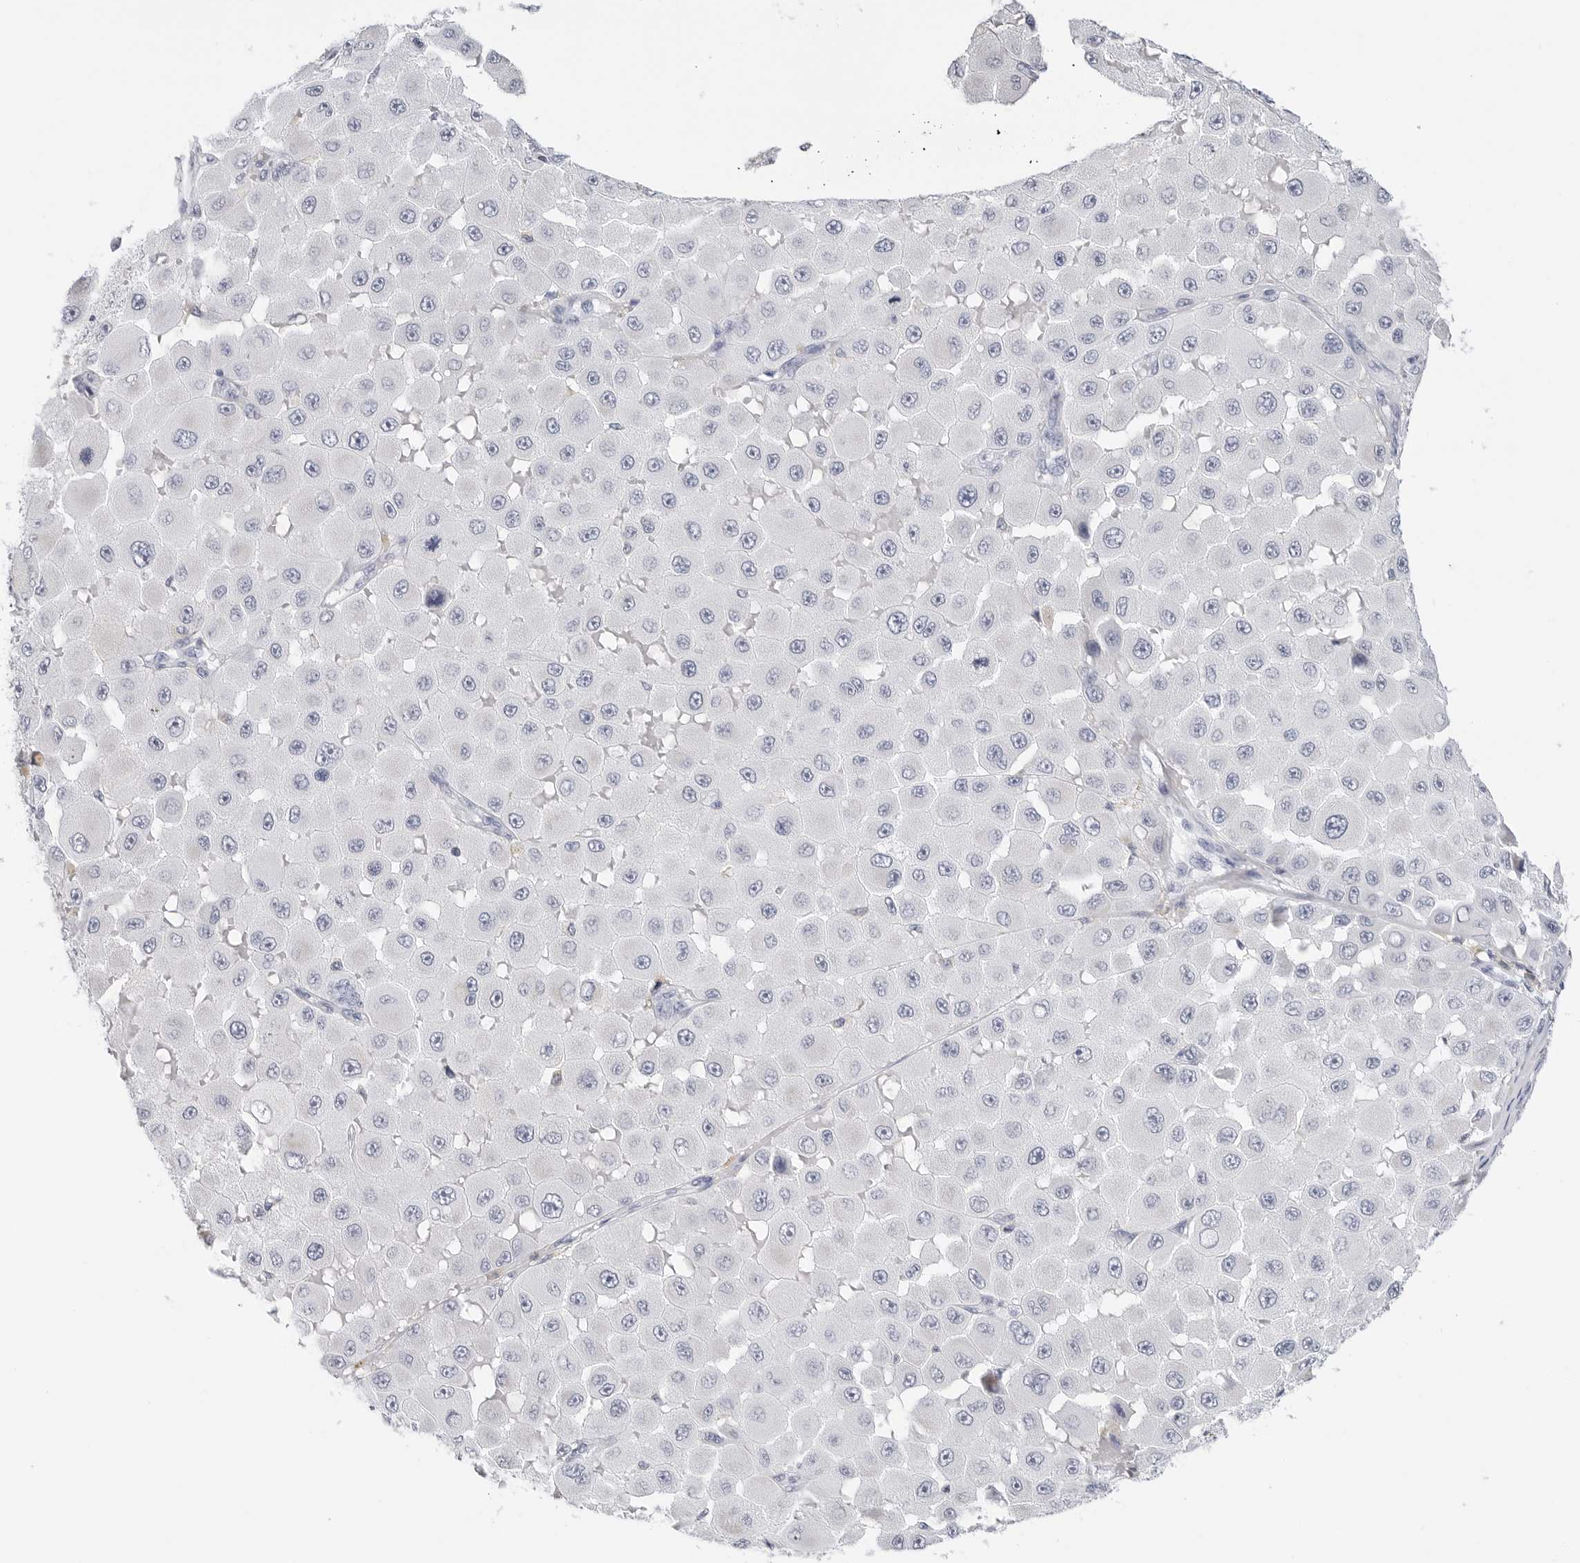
{"staining": {"intensity": "negative", "quantity": "none", "location": "none"}, "tissue": "melanoma", "cell_type": "Tumor cells", "image_type": "cancer", "snomed": [{"axis": "morphology", "description": "Malignant melanoma, NOS"}, {"axis": "topography", "description": "Skin"}], "caption": "This is a histopathology image of immunohistochemistry staining of malignant melanoma, which shows no staining in tumor cells.", "gene": "HSPB7", "patient": {"sex": "female", "age": 81}}